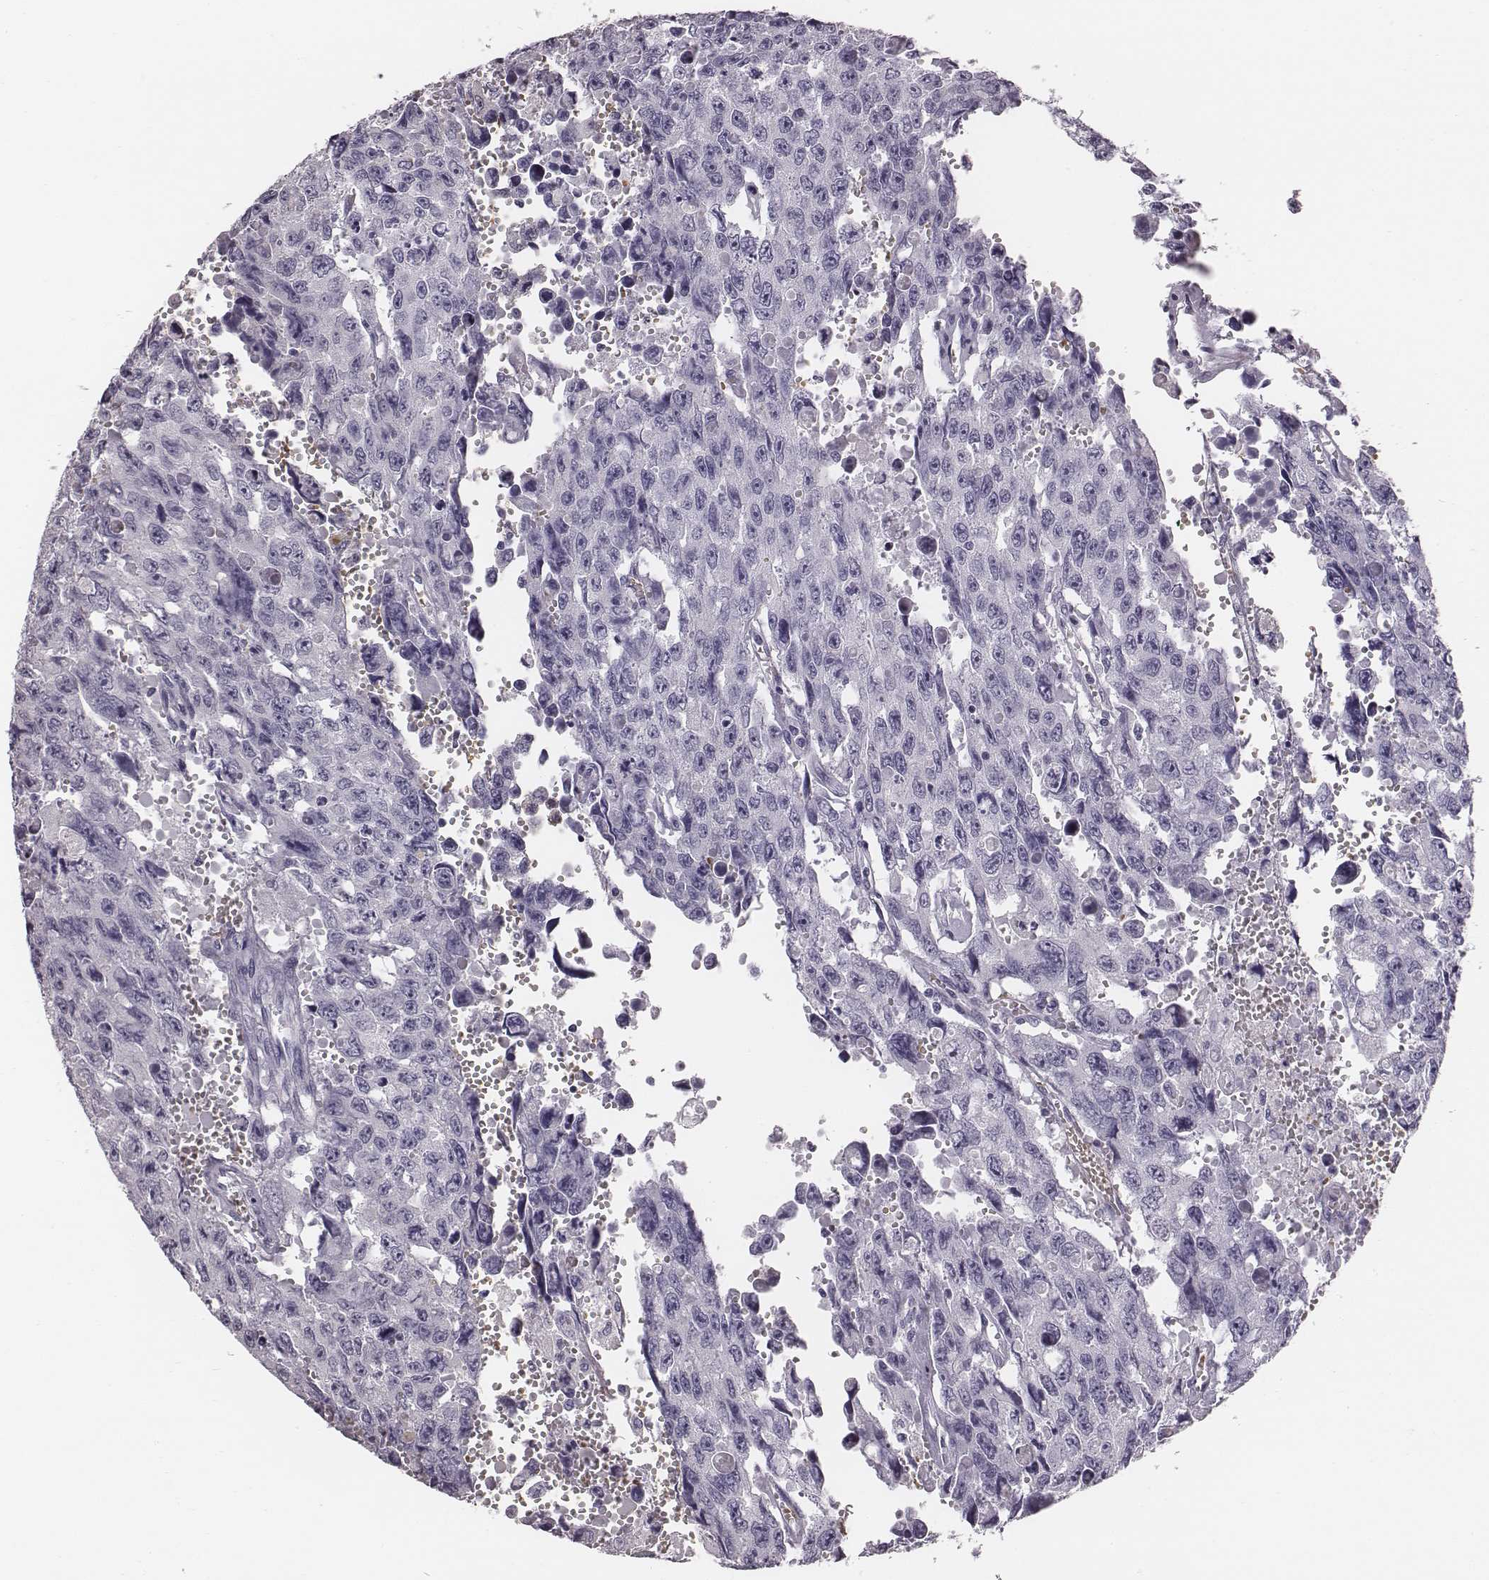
{"staining": {"intensity": "negative", "quantity": "none", "location": "none"}, "tissue": "testis cancer", "cell_type": "Tumor cells", "image_type": "cancer", "snomed": [{"axis": "morphology", "description": "Seminoma, NOS"}, {"axis": "topography", "description": "Testis"}], "caption": "Photomicrograph shows no protein expression in tumor cells of testis cancer (seminoma) tissue.", "gene": "HBZ", "patient": {"sex": "male", "age": 26}}